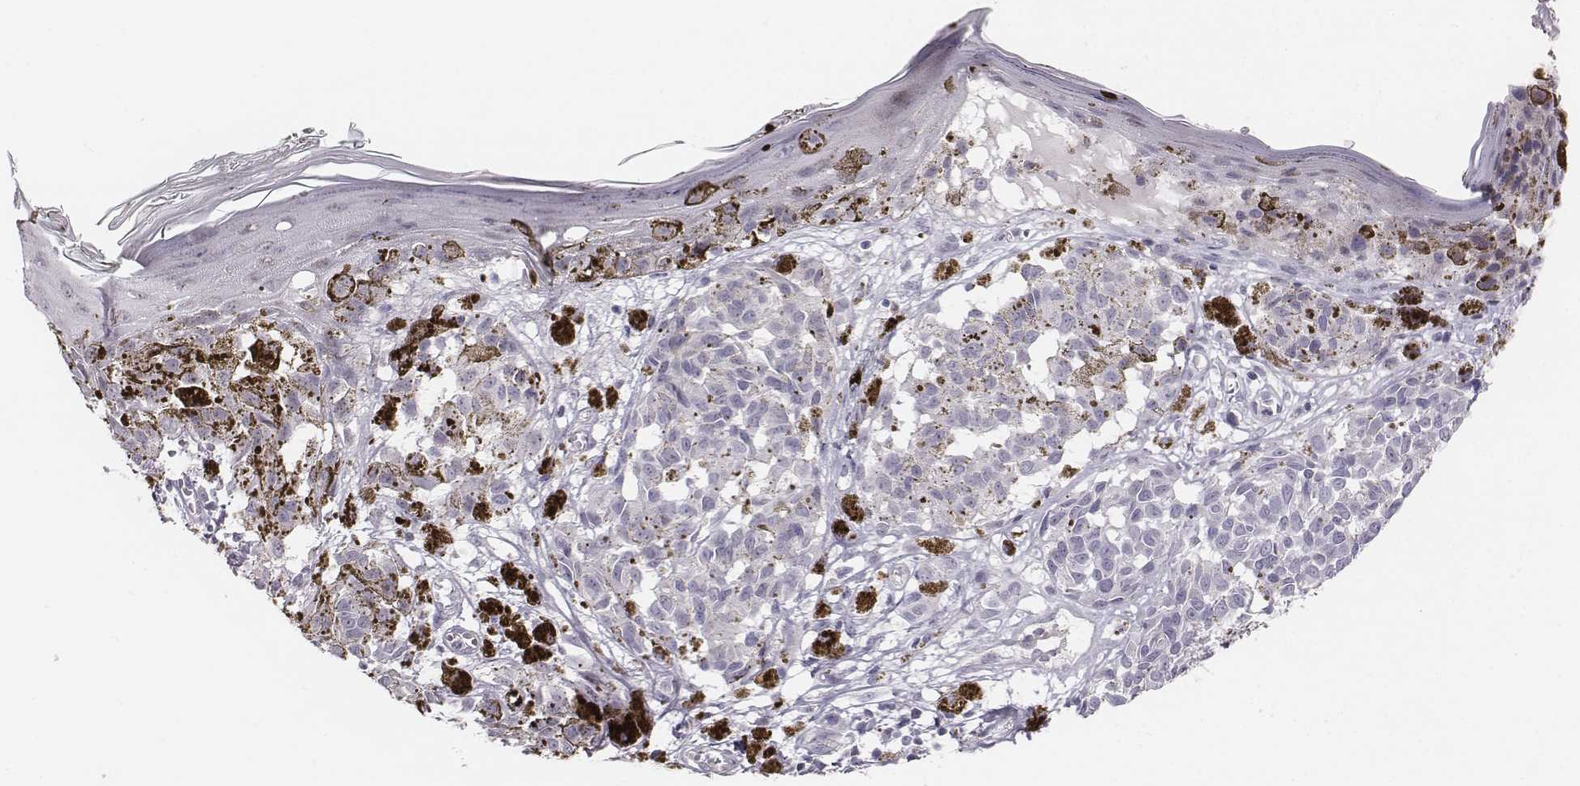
{"staining": {"intensity": "negative", "quantity": "none", "location": "none"}, "tissue": "melanoma", "cell_type": "Tumor cells", "image_type": "cancer", "snomed": [{"axis": "morphology", "description": "Malignant melanoma, NOS"}, {"axis": "topography", "description": "Skin"}], "caption": "Immunohistochemical staining of melanoma reveals no significant staining in tumor cells.", "gene": "CACNG4", "patient": {"sex": "female", "age": 38}}